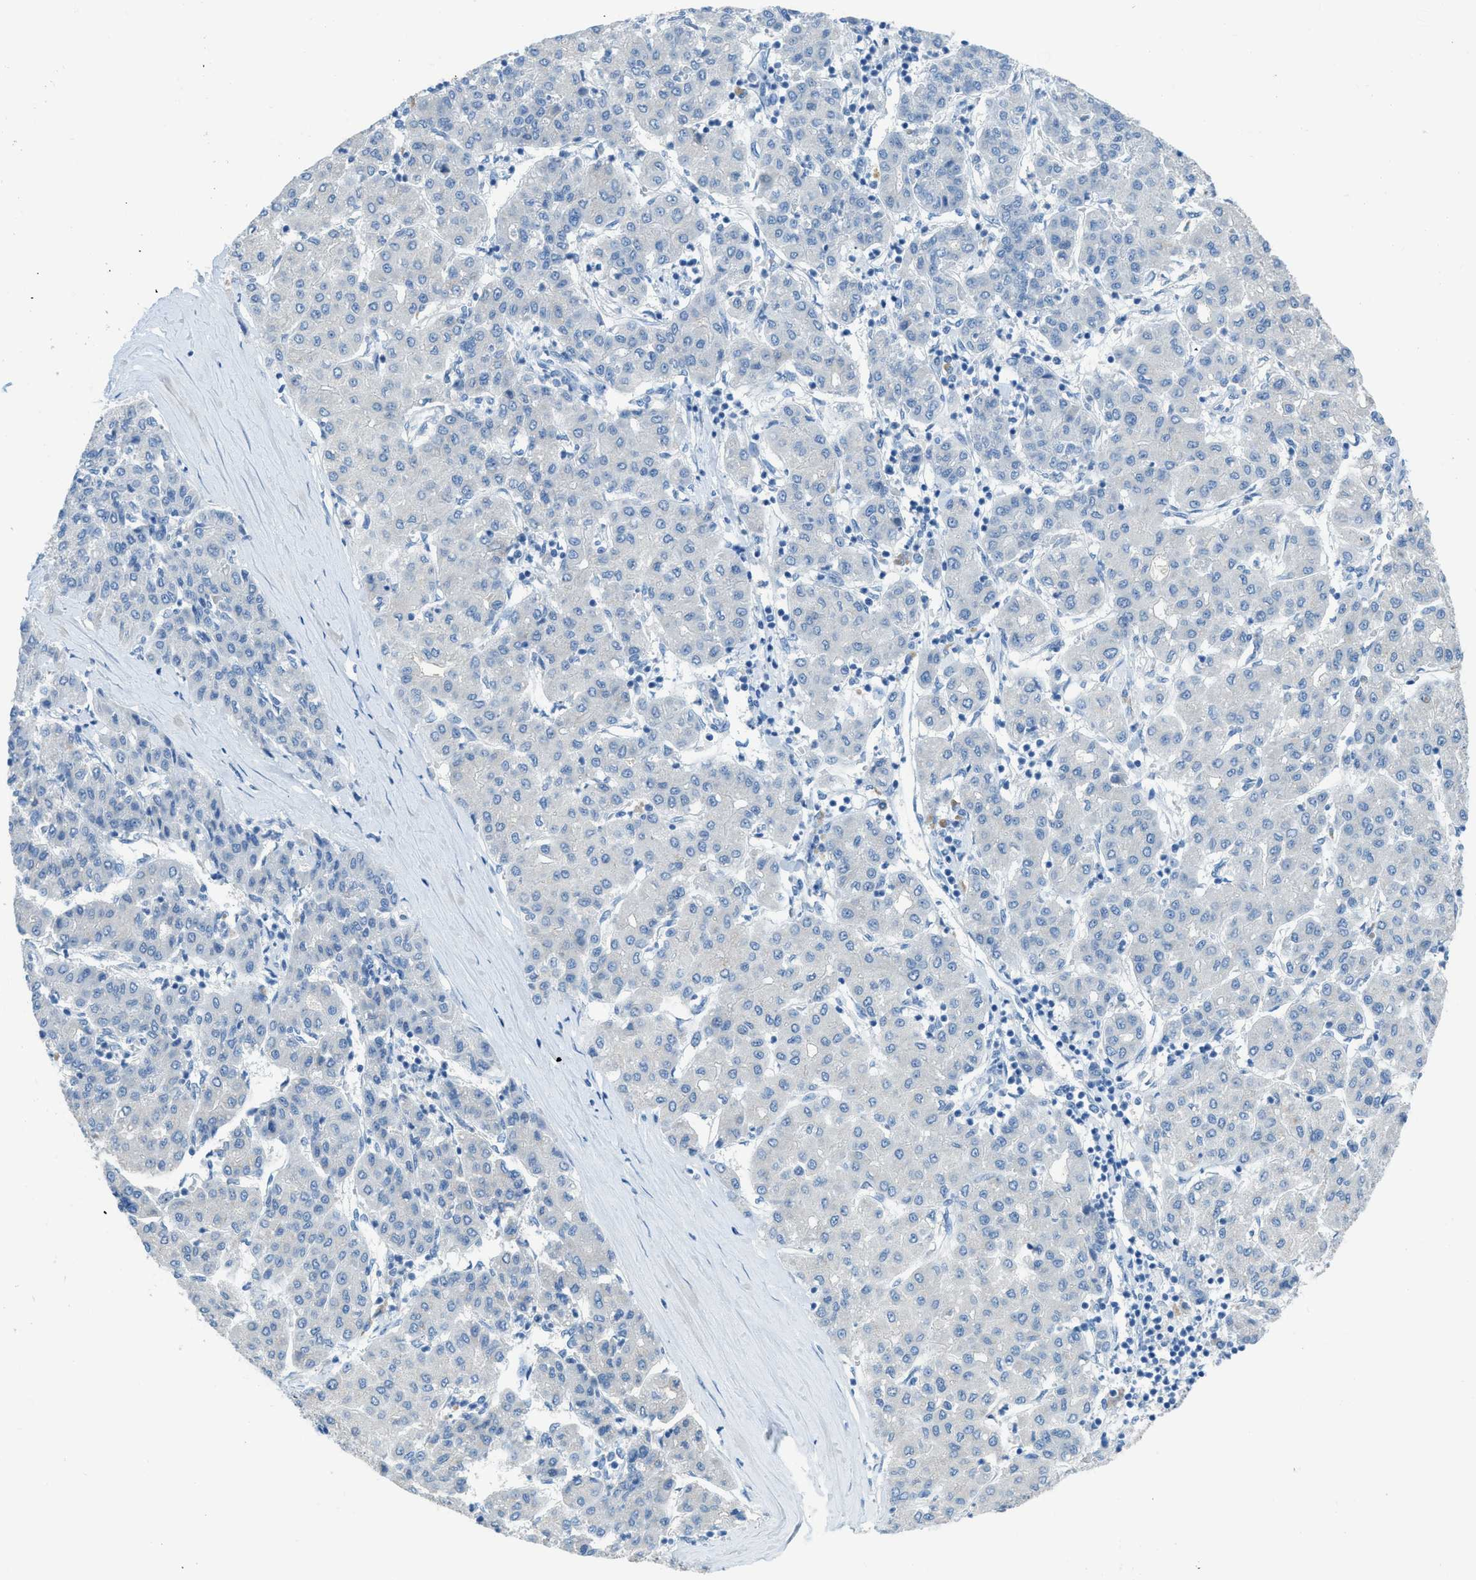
{"staining": {"intensity": "negative", "quantity": "none", "location": "none"}, "tissue": "liver cancer", "cell_type": "Tumor cells", "image_type": "cancer", "snomed": [{"axis": "morphology", "description": "Carcinoma, Hepatocellular, NOS"}, {"axis": "topography", "description": "Liver"}], "caption": "Human liver cancer stained for a protein using immunohistochemistry exhibits no positivity in tumor cells.", "gene": "ACAN", "patient": {"sex": "male", "age": 65}}